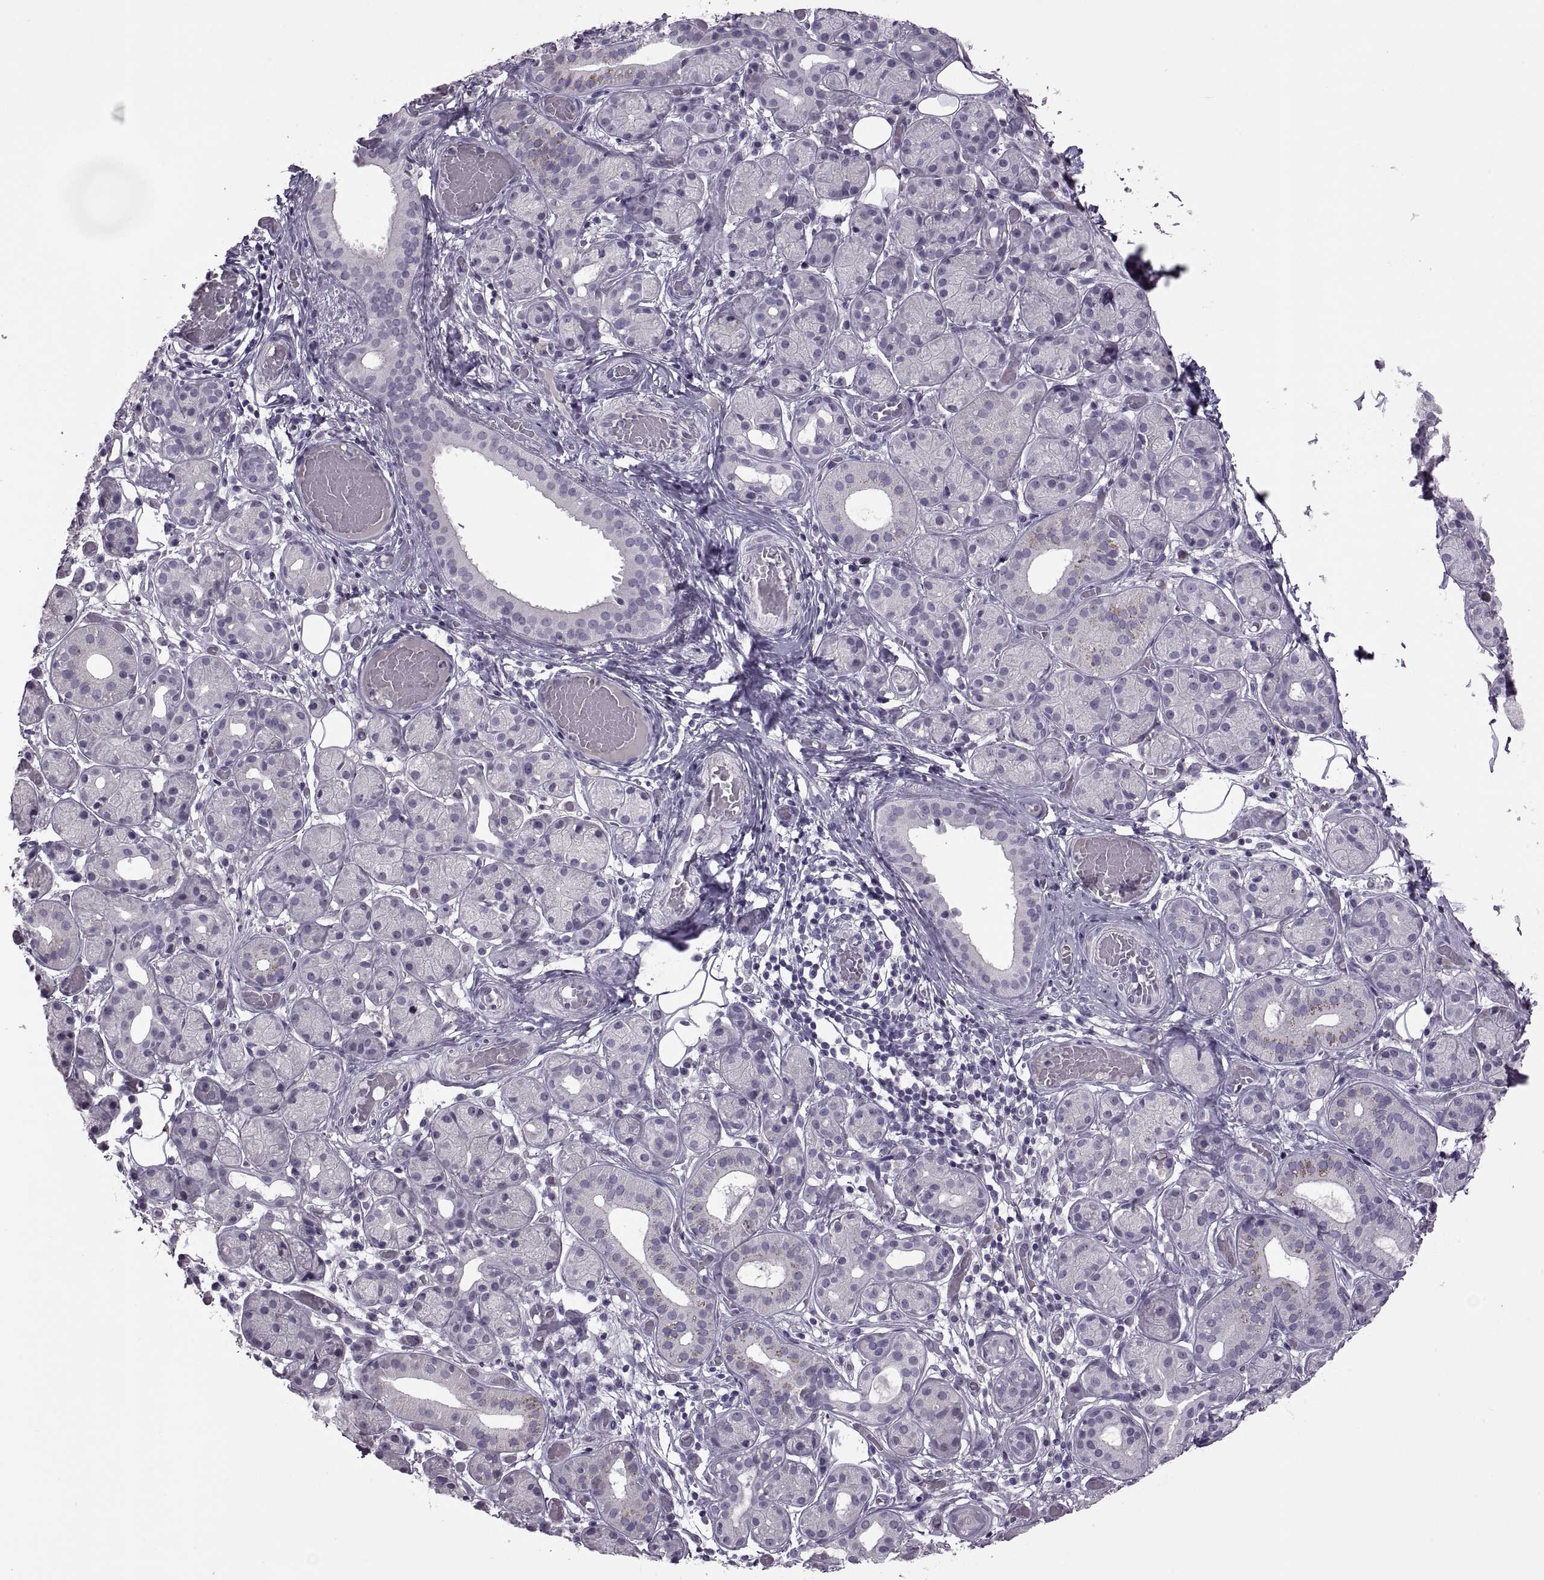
{"staining": {"intensity": "negative", "quantity": "none", "location": "none"}, "tissue": "salivary gland", "cell_type": "Glandular cells", "image_type": "normal", "snomed": [{"axis": "morphology", "description": "Normal tissue, NOS"}, {"axis": "topography", "description": "Salivary gland"}, {"axis": "topography", "description": "Peripheral nerve tissue"}], "caption": "Protein analysis of normal salivary gland demonstrates no significant staining in glandular cells. The staining is performed using DAB brown chromogen with nuclei counter-stained in using hematoxylin.", "gene": "RSPH6A", "patient": {"sex": "male", "age": 71}}